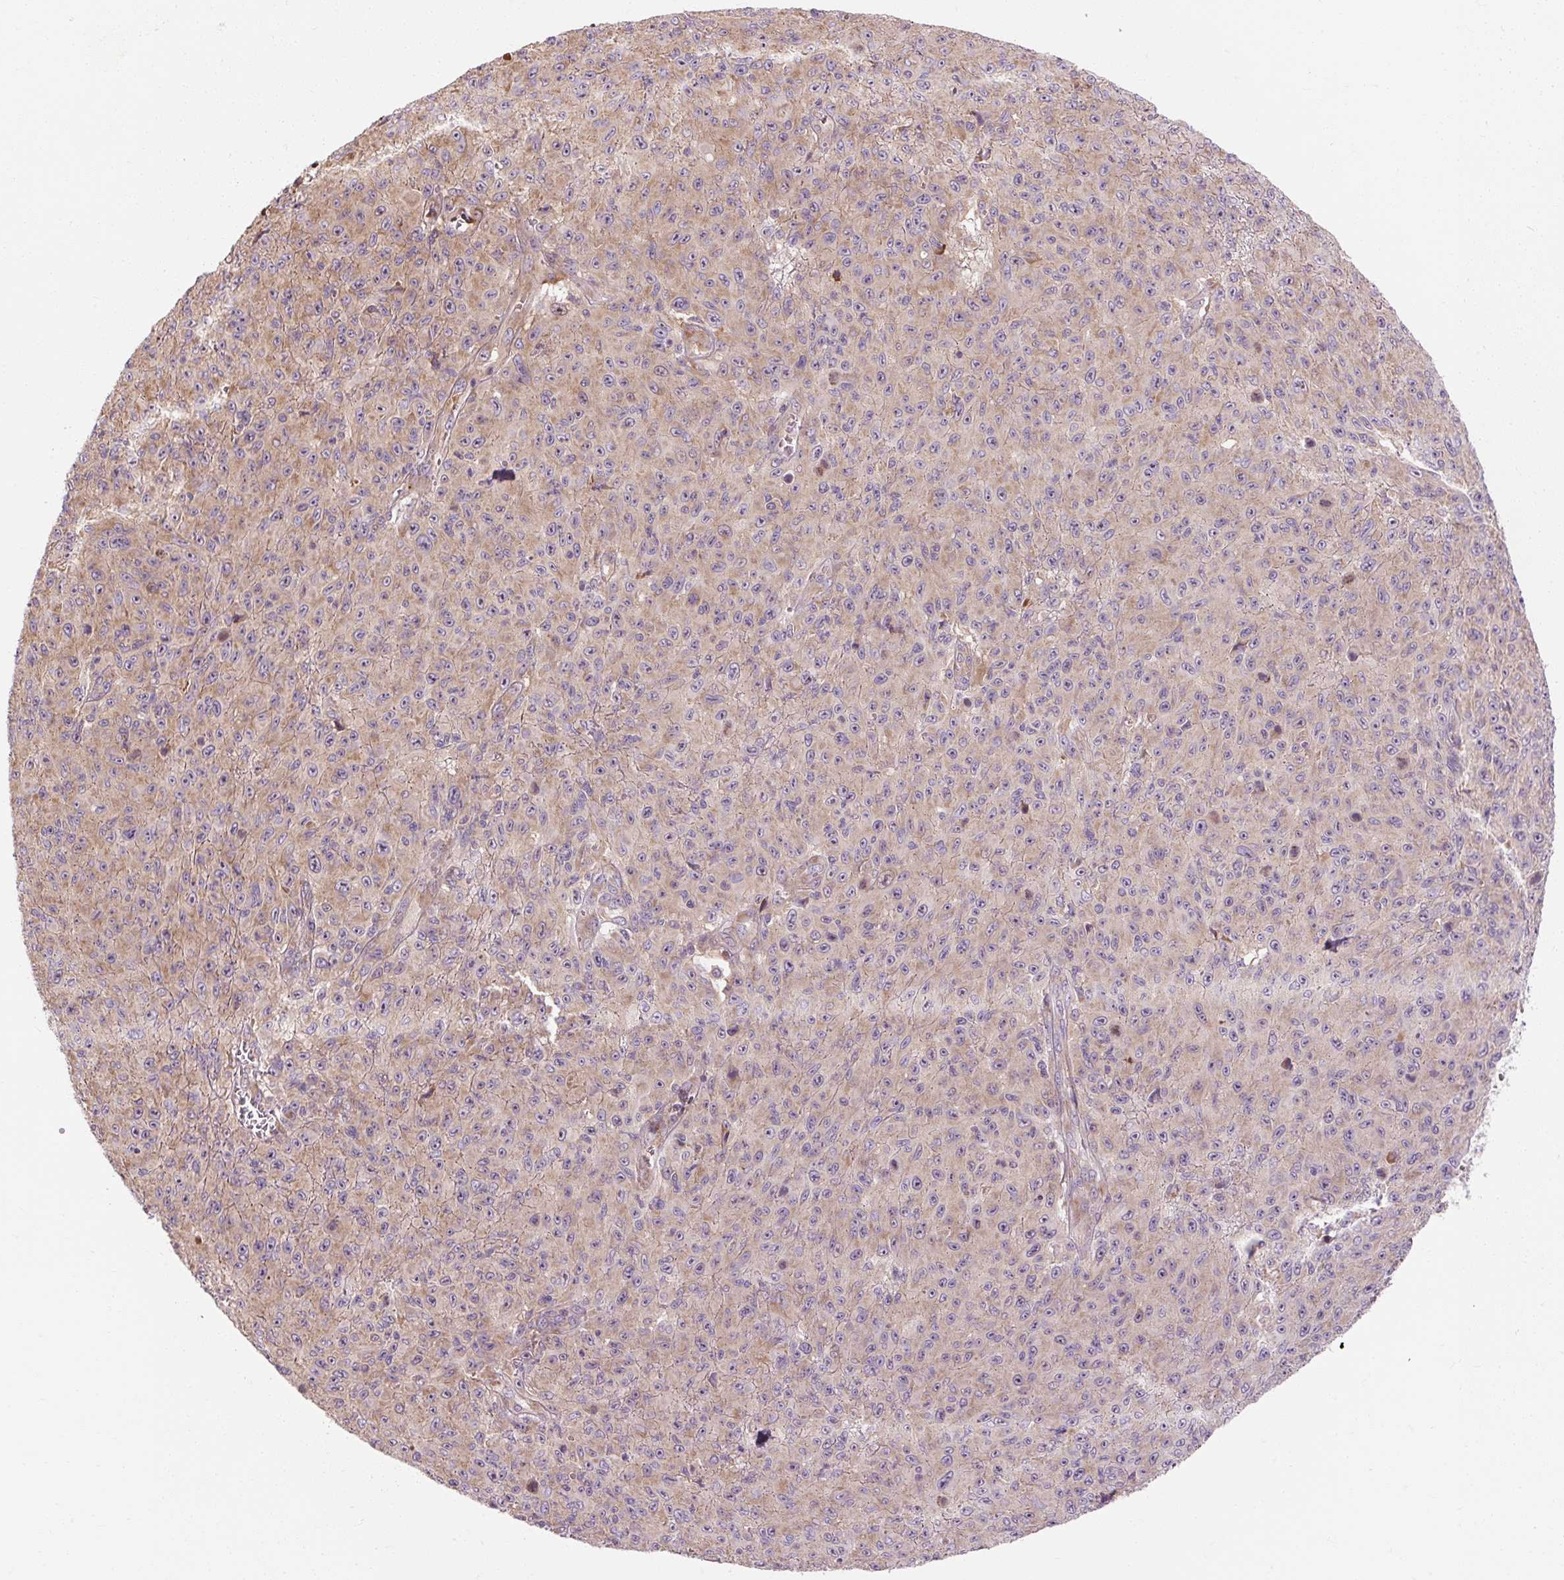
{"staining": {"intensity": "moderate", "quantity": "25%-75%", "location": "cytoplasmic/membranous"}, "tissue": "melanoma", "cell_type": "Tumor cells", "image_type": "cancer", "snomed": [{"axis": "morphology", "description": "Malignant melanoma, NOS"}, {"axis": "topography", "description": "Skin"}], "caption": "The photomicrograph displays immunohistochemical staining of malignant melanoma. There is moderate cytoplasmic/membranous positivity is seen in approximately 25%-75% of tumor cells.", "gene": "PRSS48", "patient": {"sex": "male", "age": 46}}